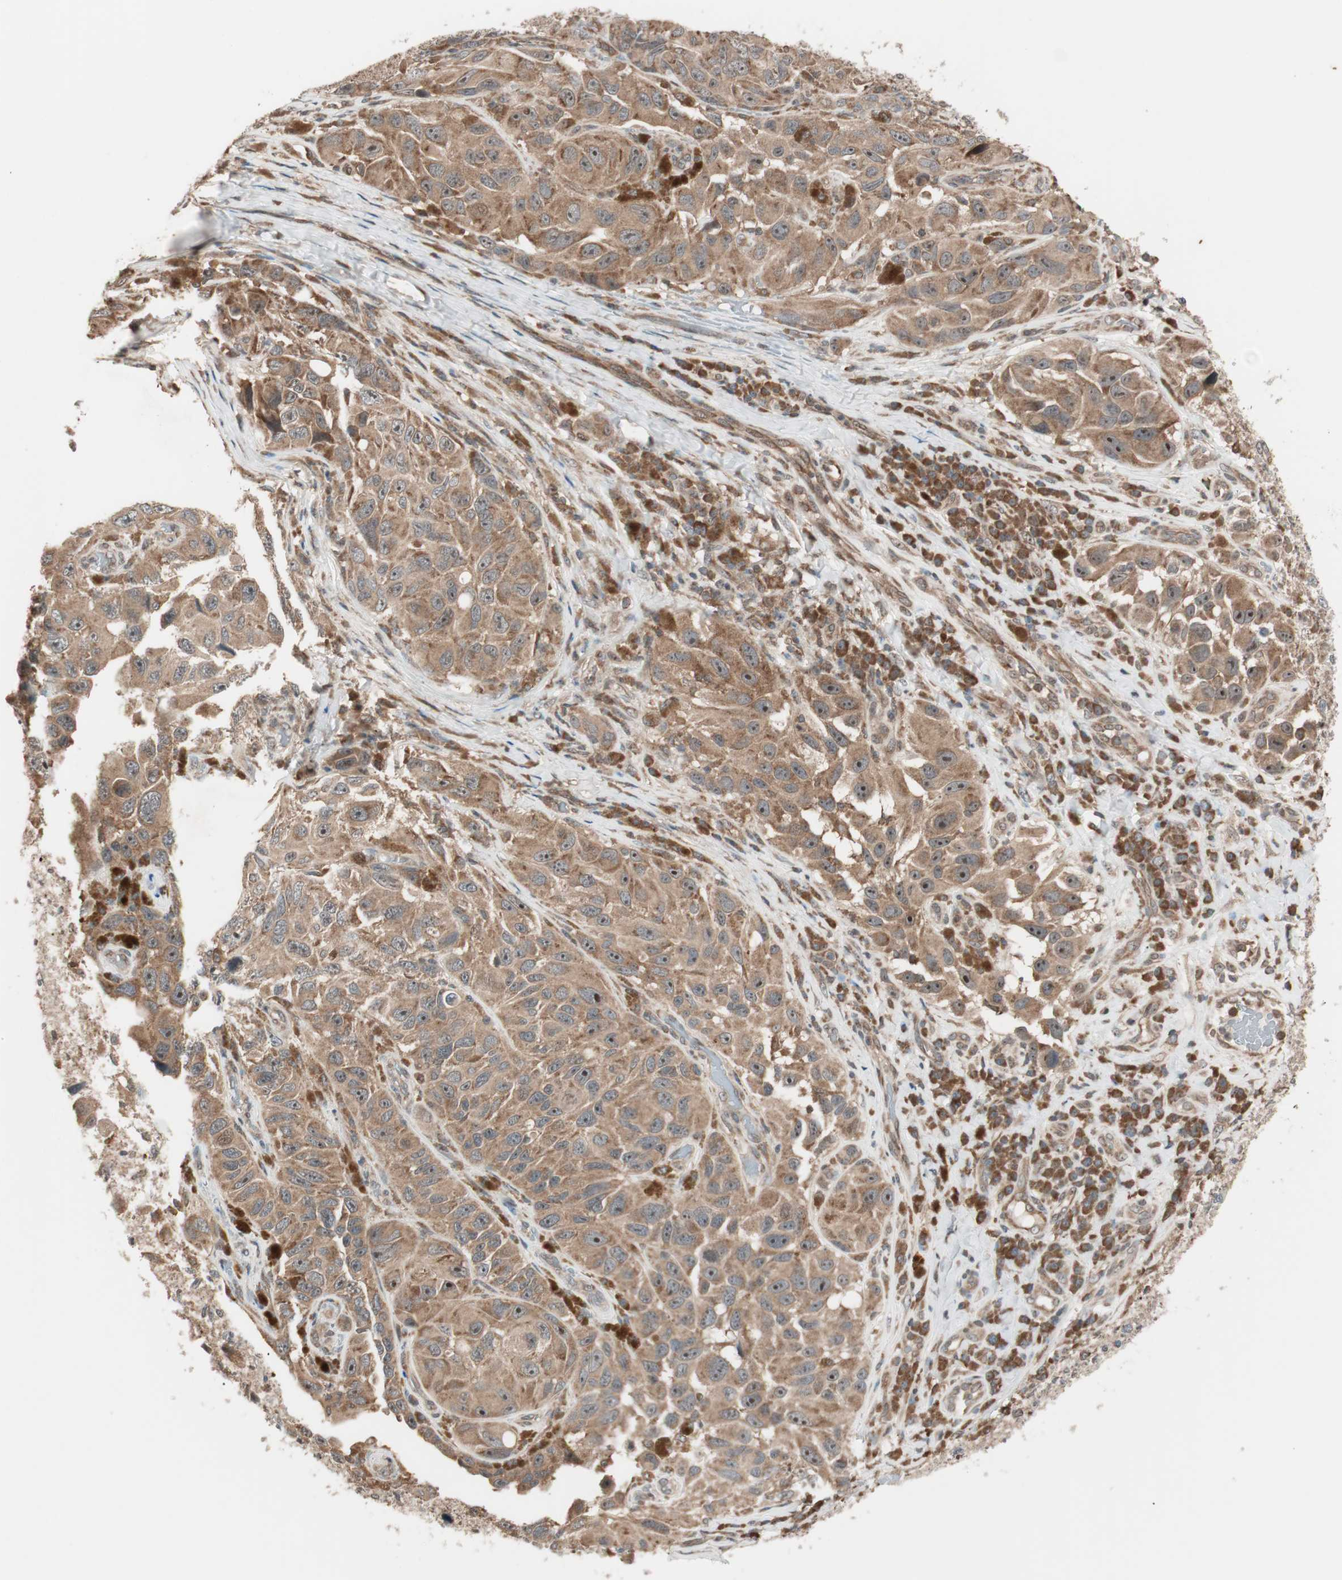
{"staining": {"intensity": "moderate", "quantity": ">75%", "location": "cytoplasmic/membranous"}, "tissue": "melanoma", "cell_type": "Tumor cells", "image_type": "cancer", "snomed": [{"axis": "morphology", "description": "Malignant melanoma, NOS"}, {"axis": "topography", "description": "Skin"}], "caption": "A micrograph showing moderate cytoplasmic/membranous staining in approximately >75% of tumor cells in malignant melanoma, as visualized by brown immunohistochemical staining.", "gene": "FBXO5", "patient": {"sex": "female", "age": 73}}